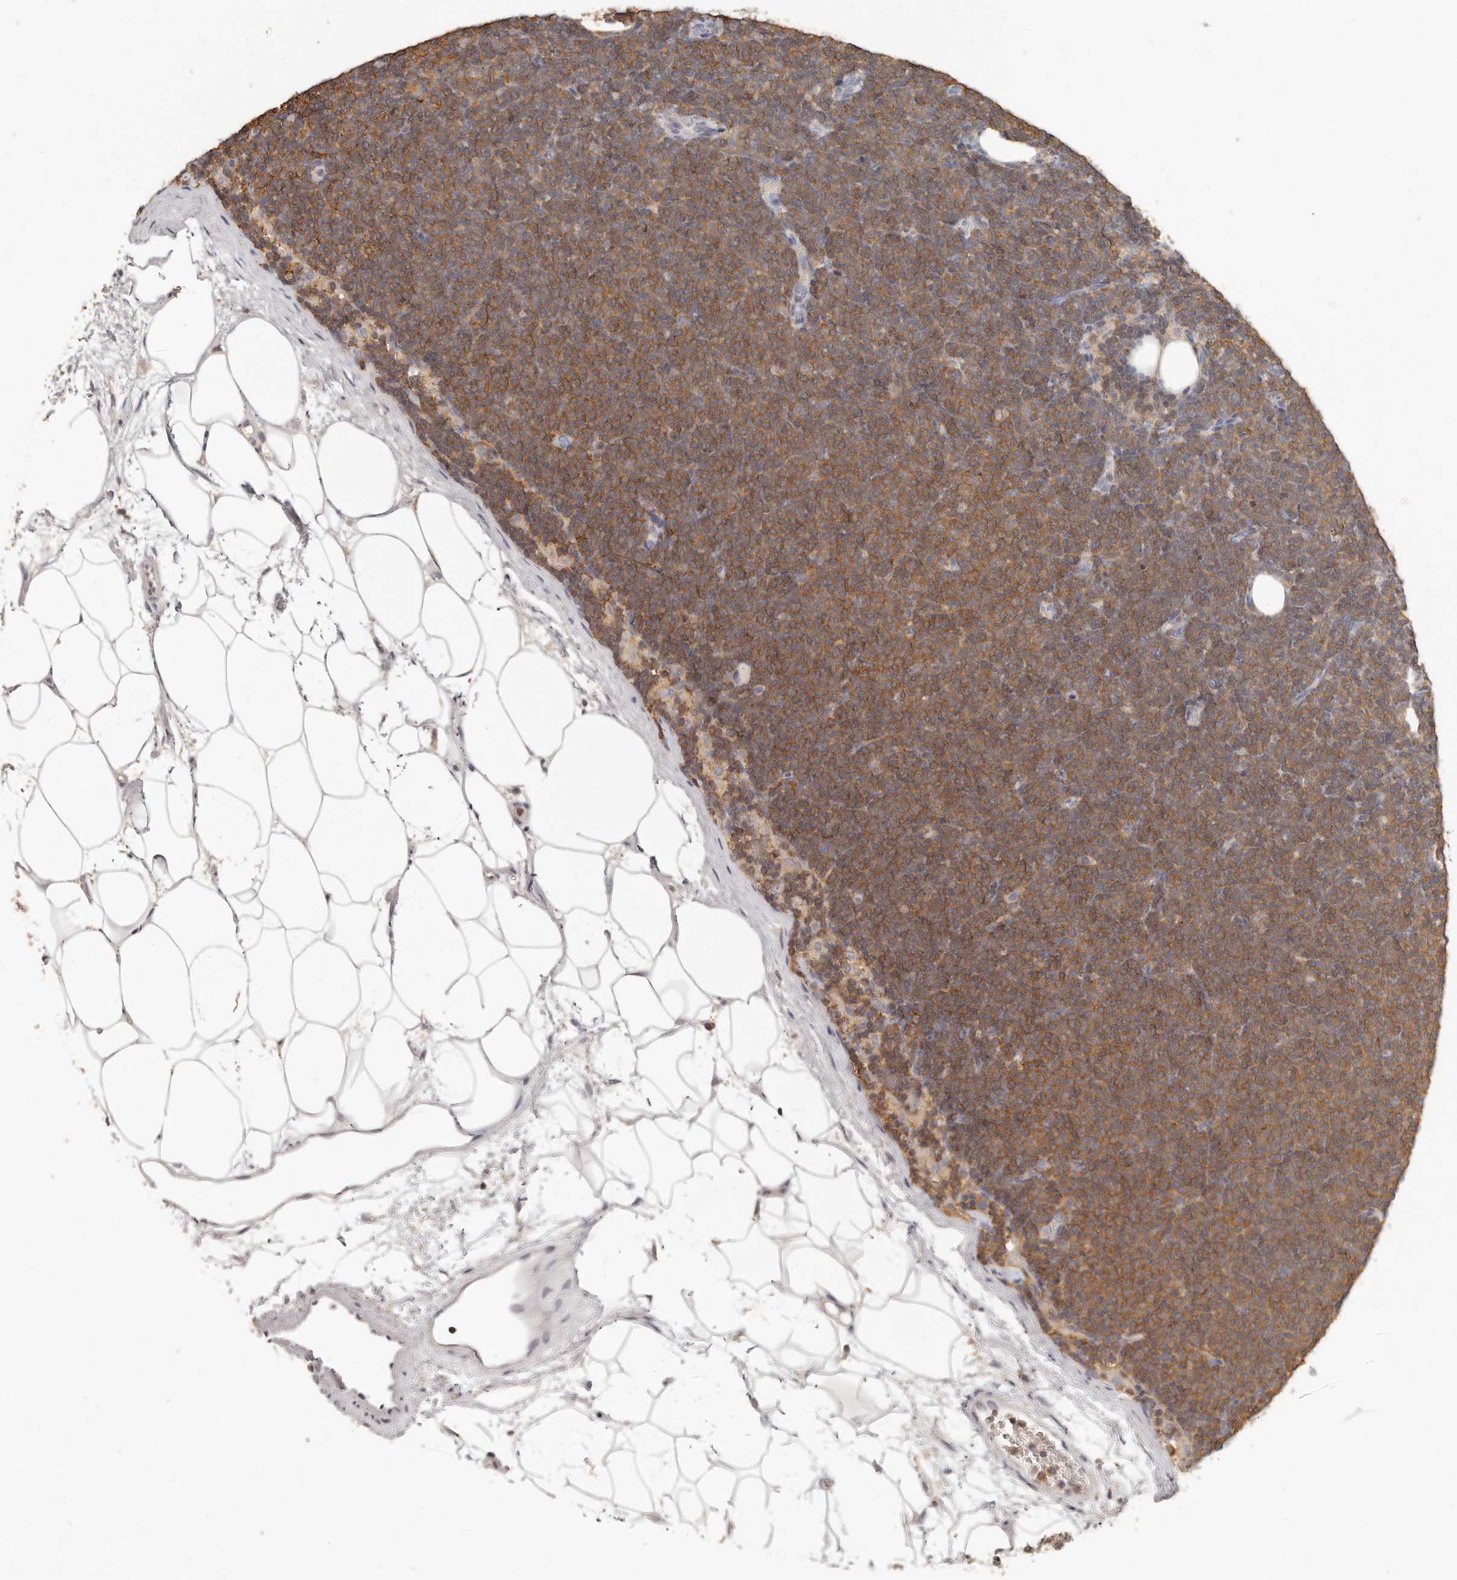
{"staining": {"intensity": "moderate", "quantity": ">75%", "location": "cytoplasmic/membranous"}, "tissue": "lymphoma", "cell_type": "Tumor cells", "image_type": "cancer", "snomed": [{"axis": "morphology", "description": "Malignant lymphoma, non-Hodgkin's type, Low grade"}, {"axis": "topography", "description": "Lymph node"}], "caption": "Protein expression analysis of lymphoma shows moderate cytoplasmic/membranous expression in approximately >75% of tumor cells.", "gene": "CSK", "patient": {"sex": "female", "age": 53}}